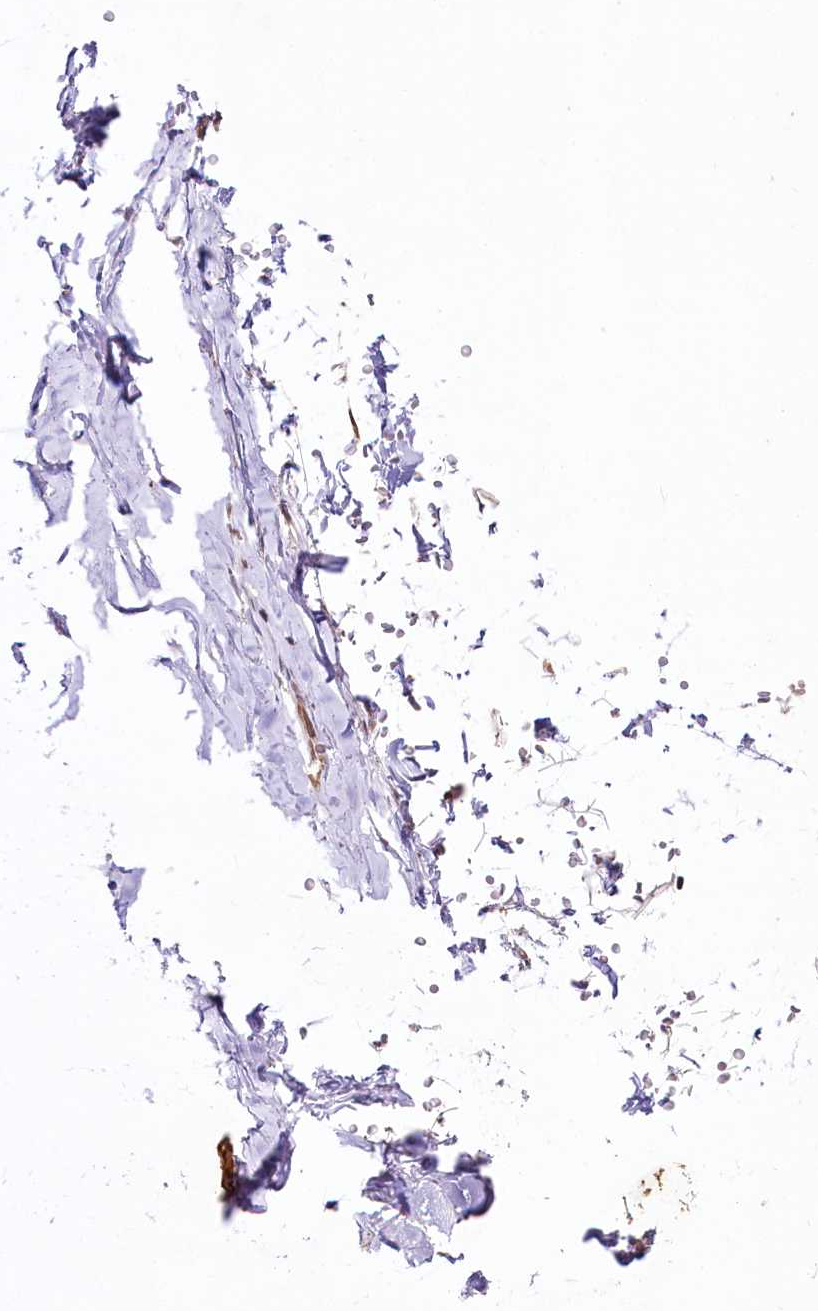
{"staining": {"intensity": "negative", "quantity": "none", "location": "none"}, "tissue": "adipose tissue", "cell_type": "Adipocytes", "image_type": "normal", "snomed": [{"axis": "morphology", "description": "Normal tissue, NOS"}, {"axis": "topography", "description": "Lymph node"}, {"axis": "topography", "description": "Bronchus"}], "caption": "Immunohistochemistry (IHC) photomicrograph of unremarkable human adipose tissue stained for a protein (brown), which reveals no expression in adipocytes. (Stains: DAB immunohistochemistry with hematoxylin counter stain, Microscopy: brightfield microscopy at high magnification).", "gene": "PHLDB1", "patient": {"sex": "male", "age": 63}}